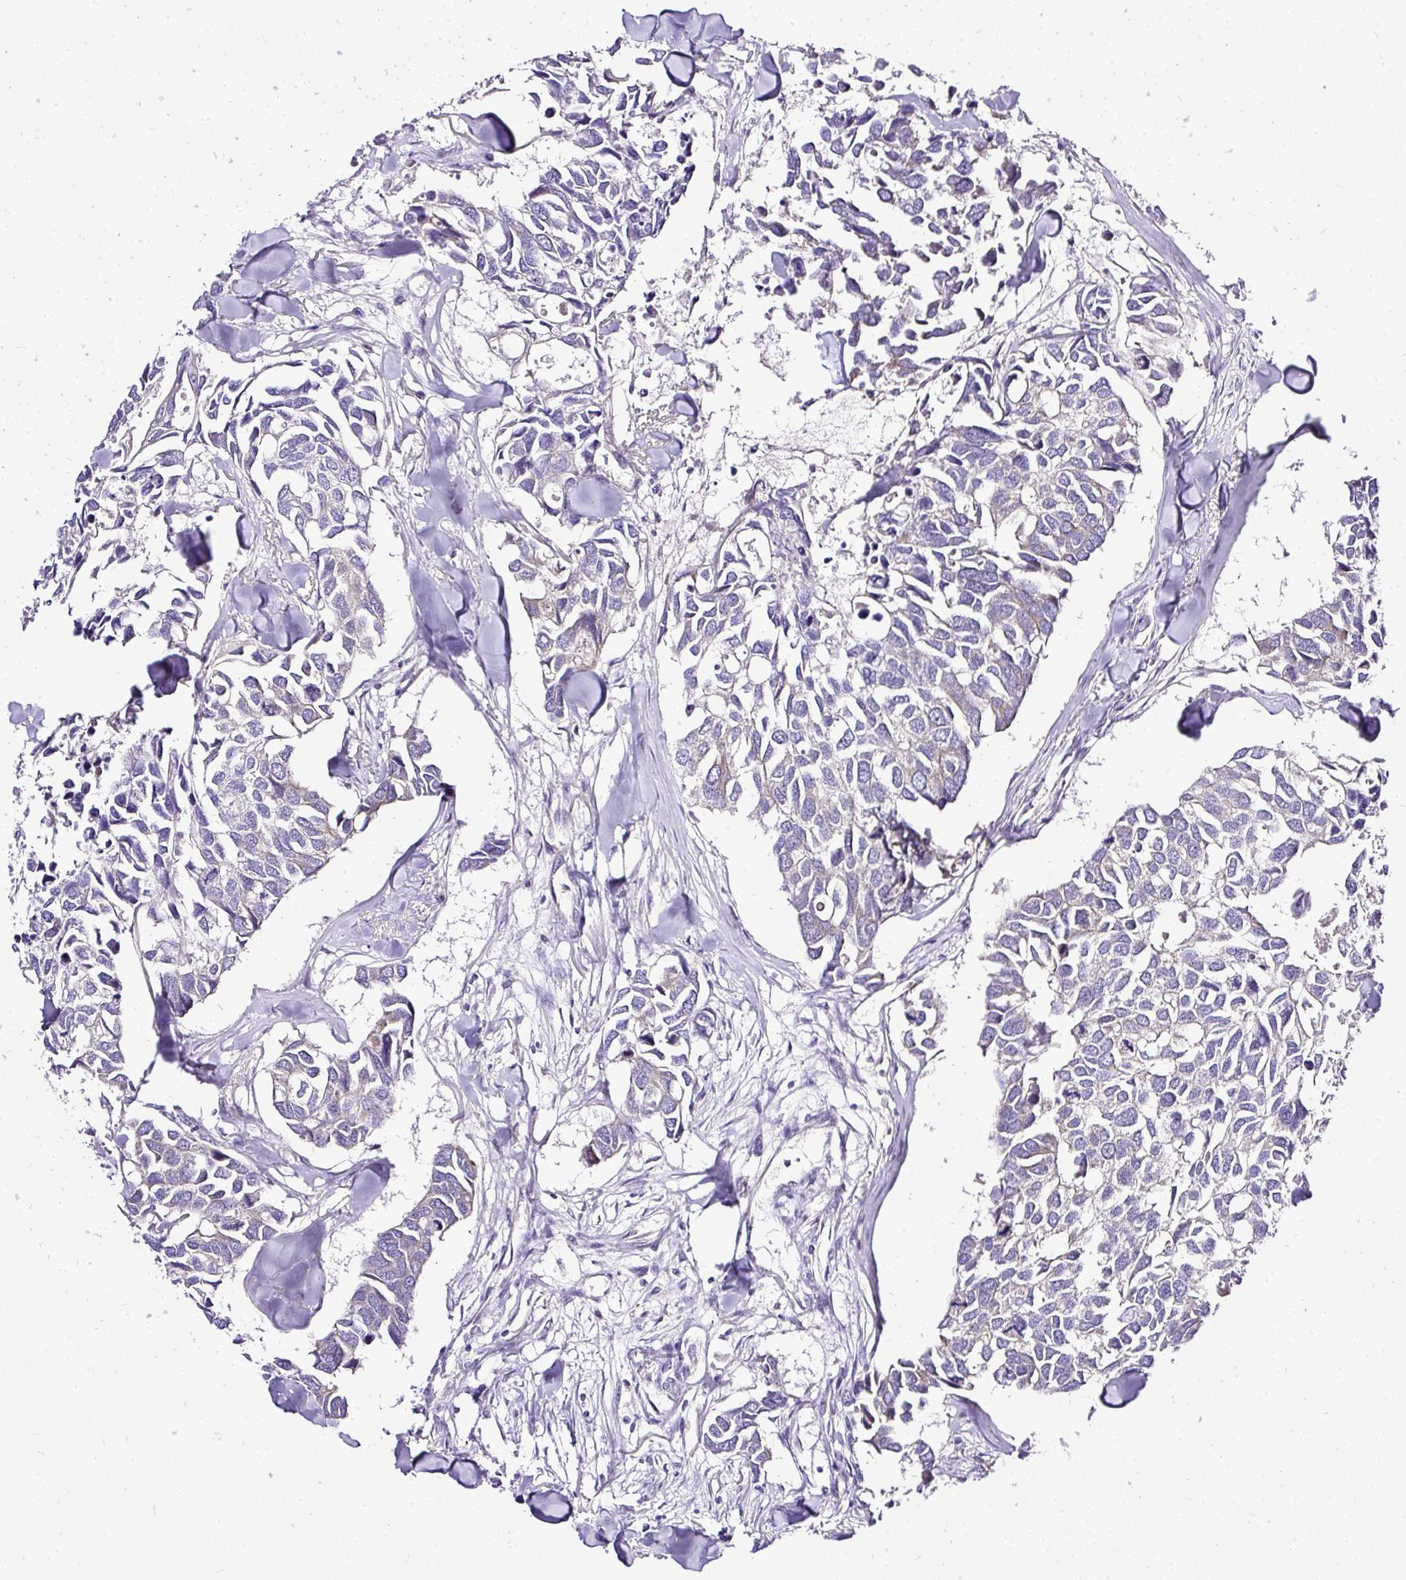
{"staining": {"intensity": "negative", "quantity": "none", "location": "none"}, "tissue": "breast cancer", "cell_type": "Tumor cells", "image_type": "cancer", "snomed": [{"axis": "morphology", "description": "Duct carcinoma"}, {"axis": "topography", "description": "Breast"}], "caption": "This is an IHC photomicrograph of breast cancer (infiltrating ductal carcinoma). There is no expression in tumor cells.", "gene": "AMFR", "patient": {"sex": "female", "age": 83}}